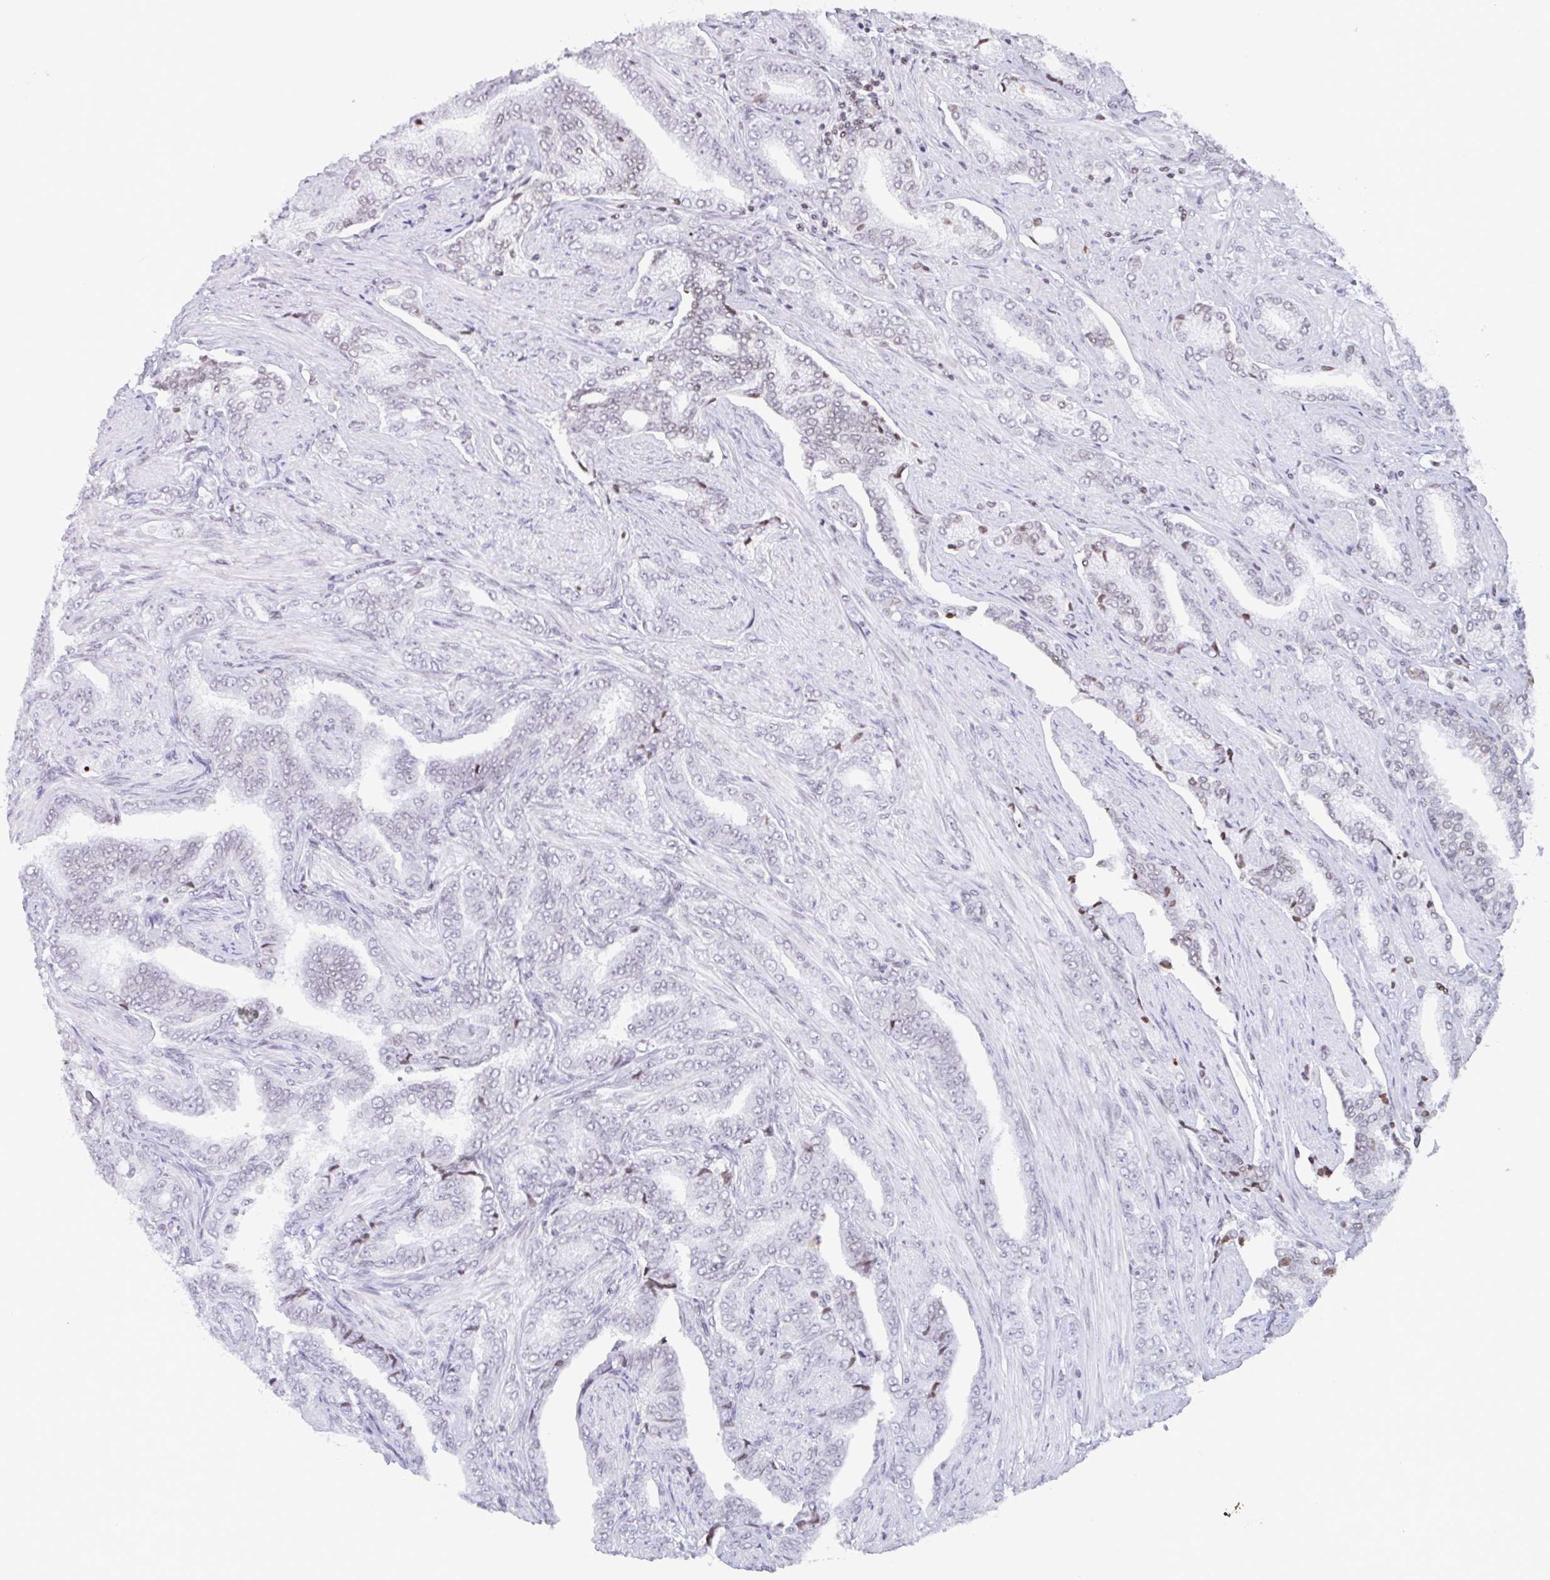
{"staining": {"intensity": "weak", "quantity": "<25%", "location": "nuclear"}, "tissue": "prostate cancer", "cell_type": "Tumor cells", "image_type": "cancer", "snomed": [{"axis": "morphology", "description": "Adenocarcinoma, High grade"}, {"axis": "topography", "description": "Prostate"}], "caption": "The image demonstrates no significant positivity in tumor cells of prostate cancer (high-grade adenocarcinoma). Nuclei are stained in blue.", "gene": "NOL6", "patient": {"sex": "male", "age": 72}}